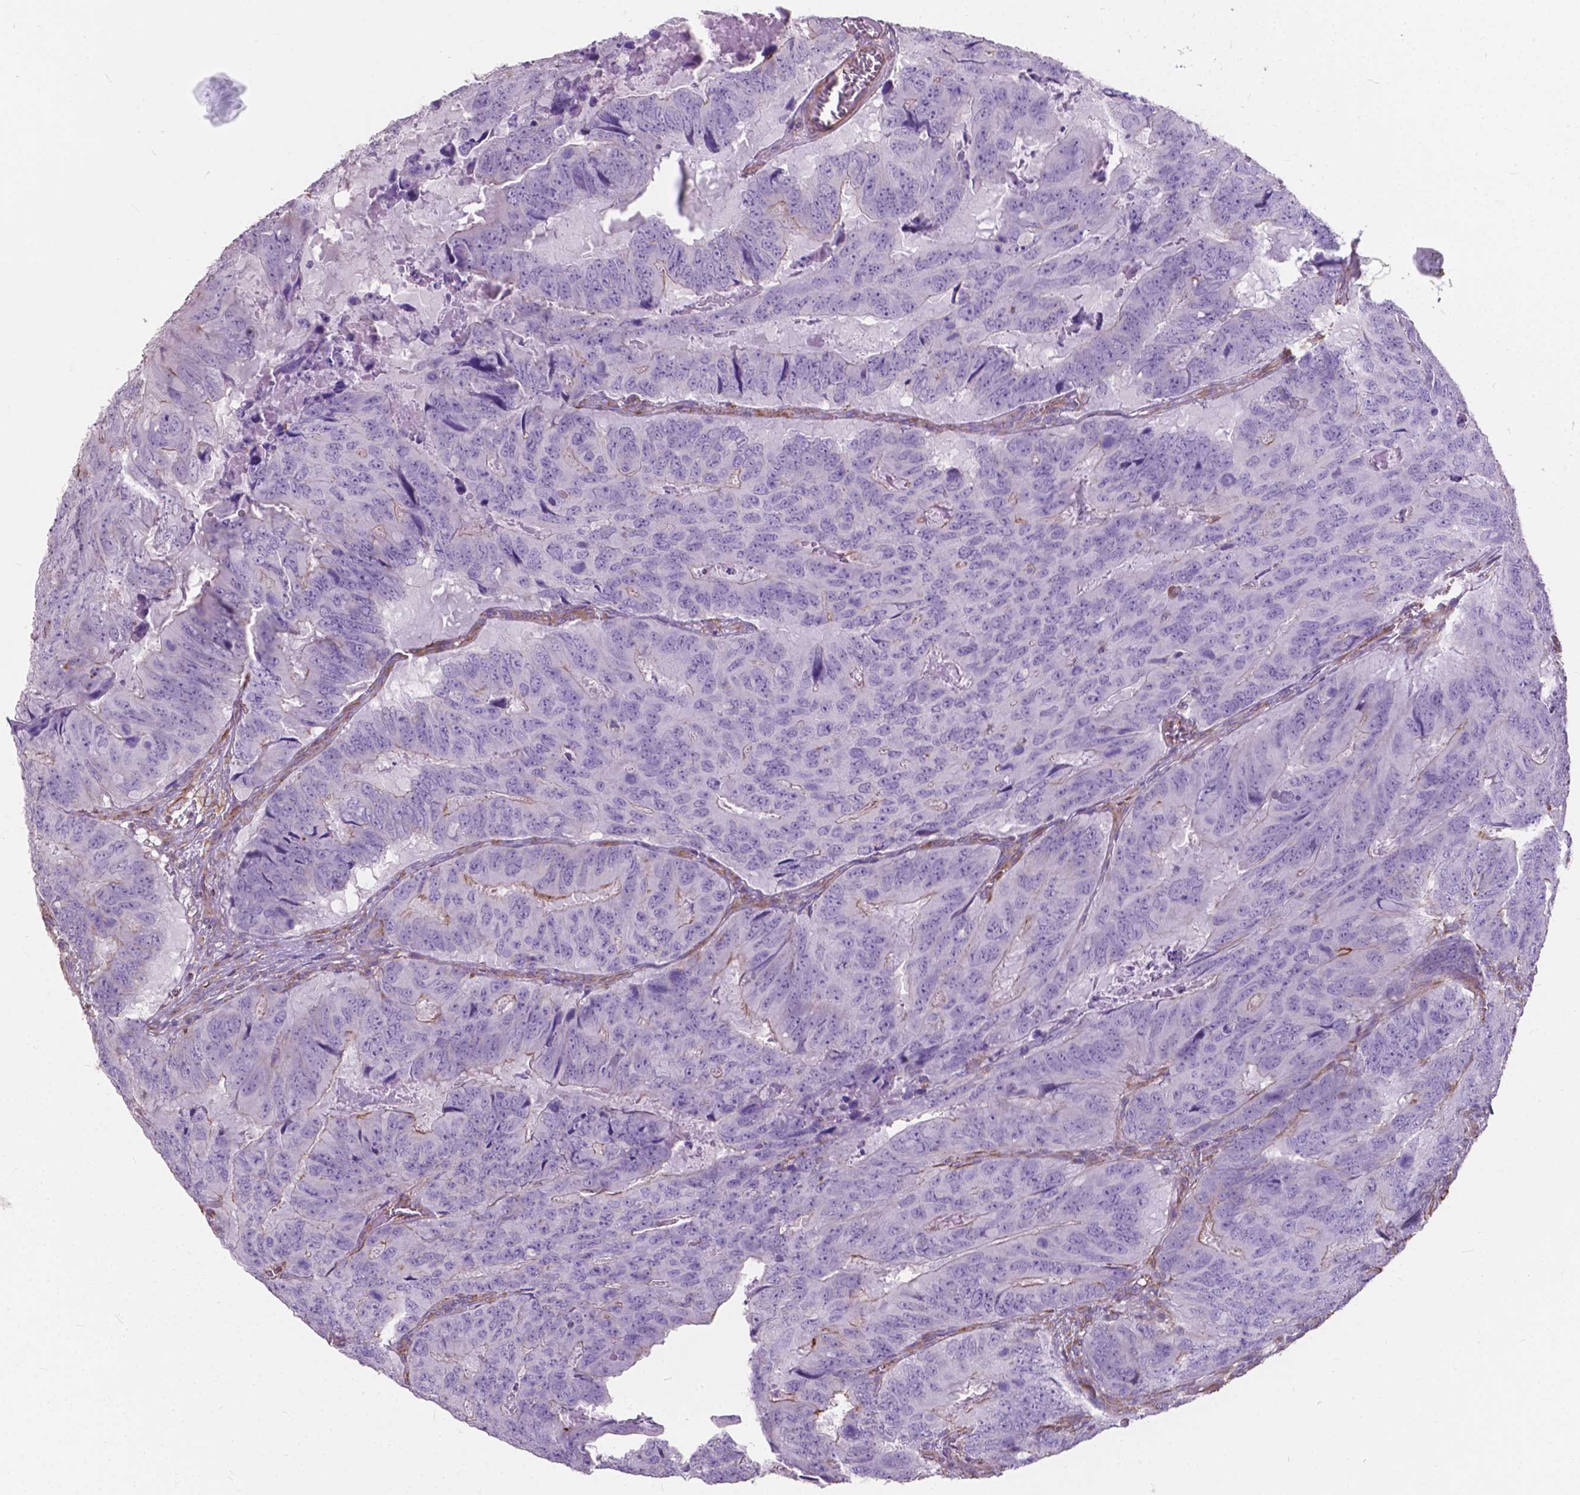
{"staining": {"intensity": "moderate", "quantity": "<25%", "location": "cytoplasmic/membranous"}, "tissue": "colorectal cancer", "cell_type": "Tumor cells", "image_type": "cancer", "snomed": [{"axis": "morphology", "description": "Adenocarcinoma, NOS"}, {"axis": "topography", "description": "Colon"}], "caption": "Immunohistochemistry (IHC) micrograph of adenocarcinoma (colorectal) stained for a protein (brown), which reveals low levels of moderate cytoplasmic/membranous expression in about <25% of tumor cells.", "gene": "AMOT", "patient": {"sex": "male", "age": 79}}